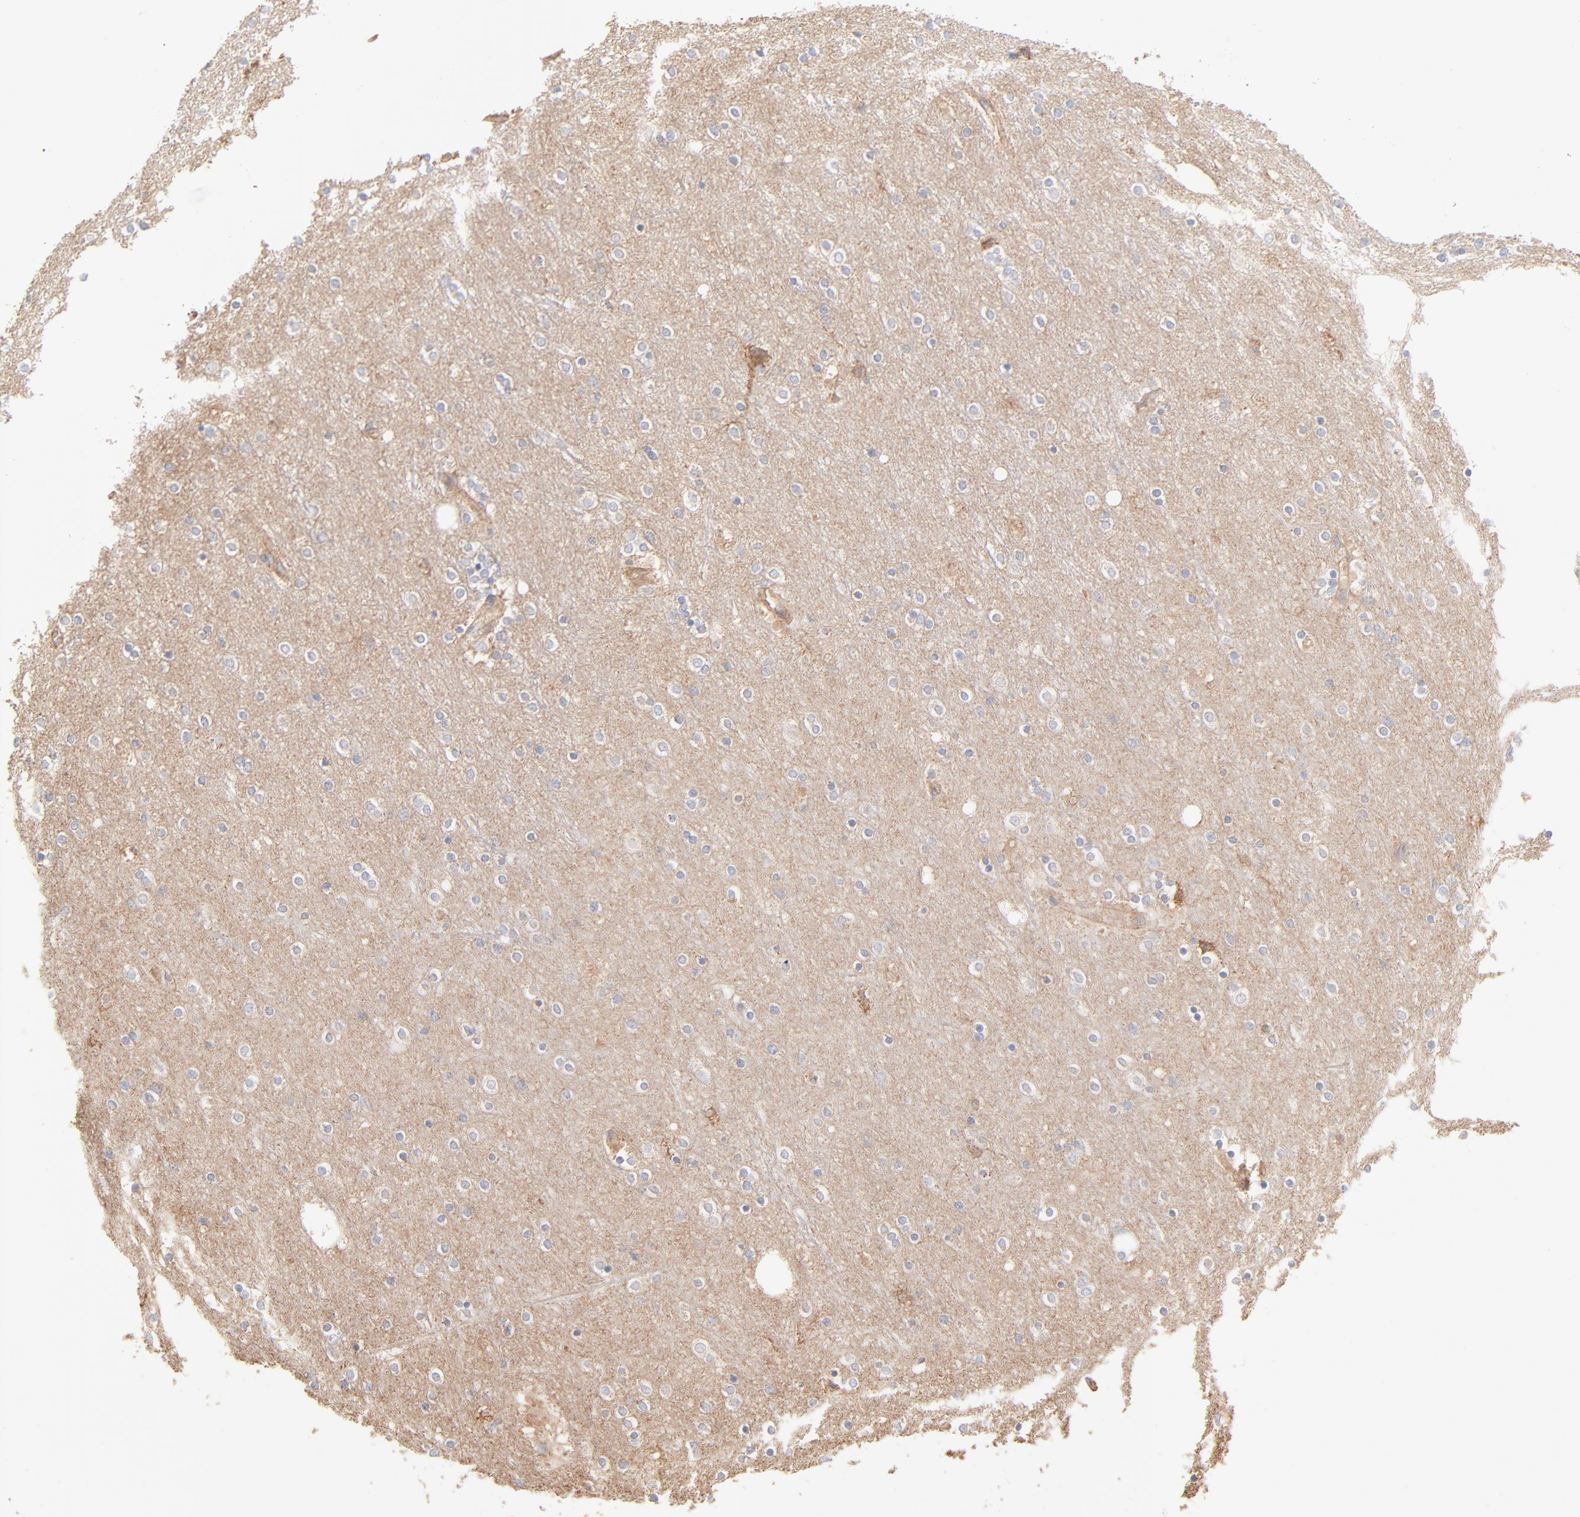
{"staining": {"intensity": "negative", "quantity": "none", "location": "none"}, "tissue": "cerebral cortex", "cell_type": "Endothelial cells", "image_type": "normal", "snomed": [{"axis": "morphology", "description": "Normal tissue, NOS"}, {"axis": "topography", "description": "Cerebral cortex"}], "caption": "Endothelial cells are negative for protein expression in benign human cerebral cortex. Brightfield microscopy of IHC stained with DAB (3,3'-diaminobenzidine) (brown) and hematoxylin (blue), captured at high magnification.", "gene": "SPTB", "patient": {"sex": "female", "age": 54}}